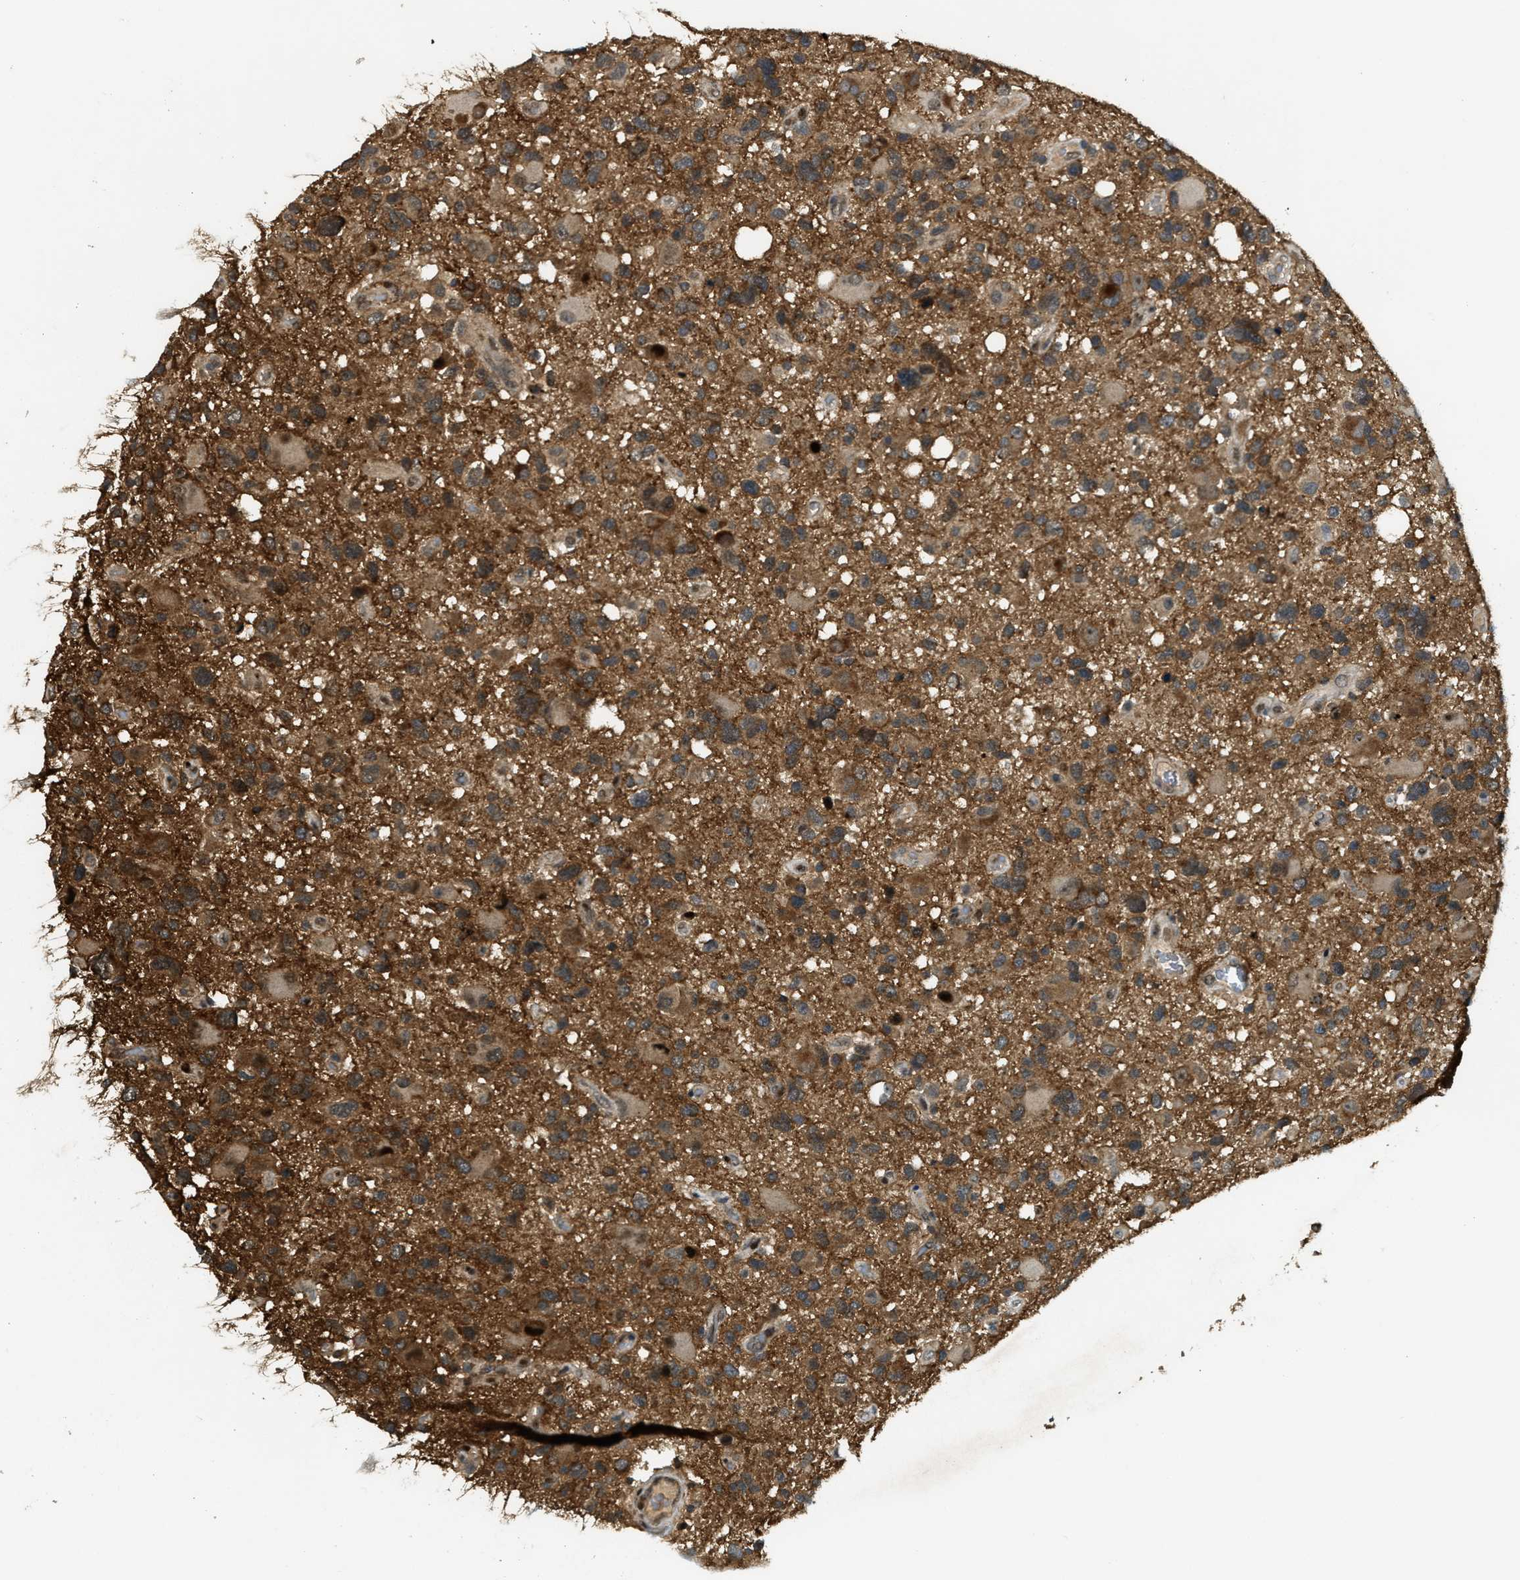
{"staining": {"intensity": "weak", "quantity": ">75%", "location": "cytoplasmic/membranous"}, "tissue": "glioma", "cell_type": "Tumor cells", "image_type": "cancer", "snomed": [{"axis": "morphology", "description": "Glioma, malignant, High grade"}, {"axis": "topography", "description": "Brain"}], "caption": "IHC (DAB) staining of human glioma shows weak cytoplasmic/membranous protein expression in about >75% of tumor cells.", "gene": "TRAPPC14", "patient": {"sex": "male", "age": 33}}